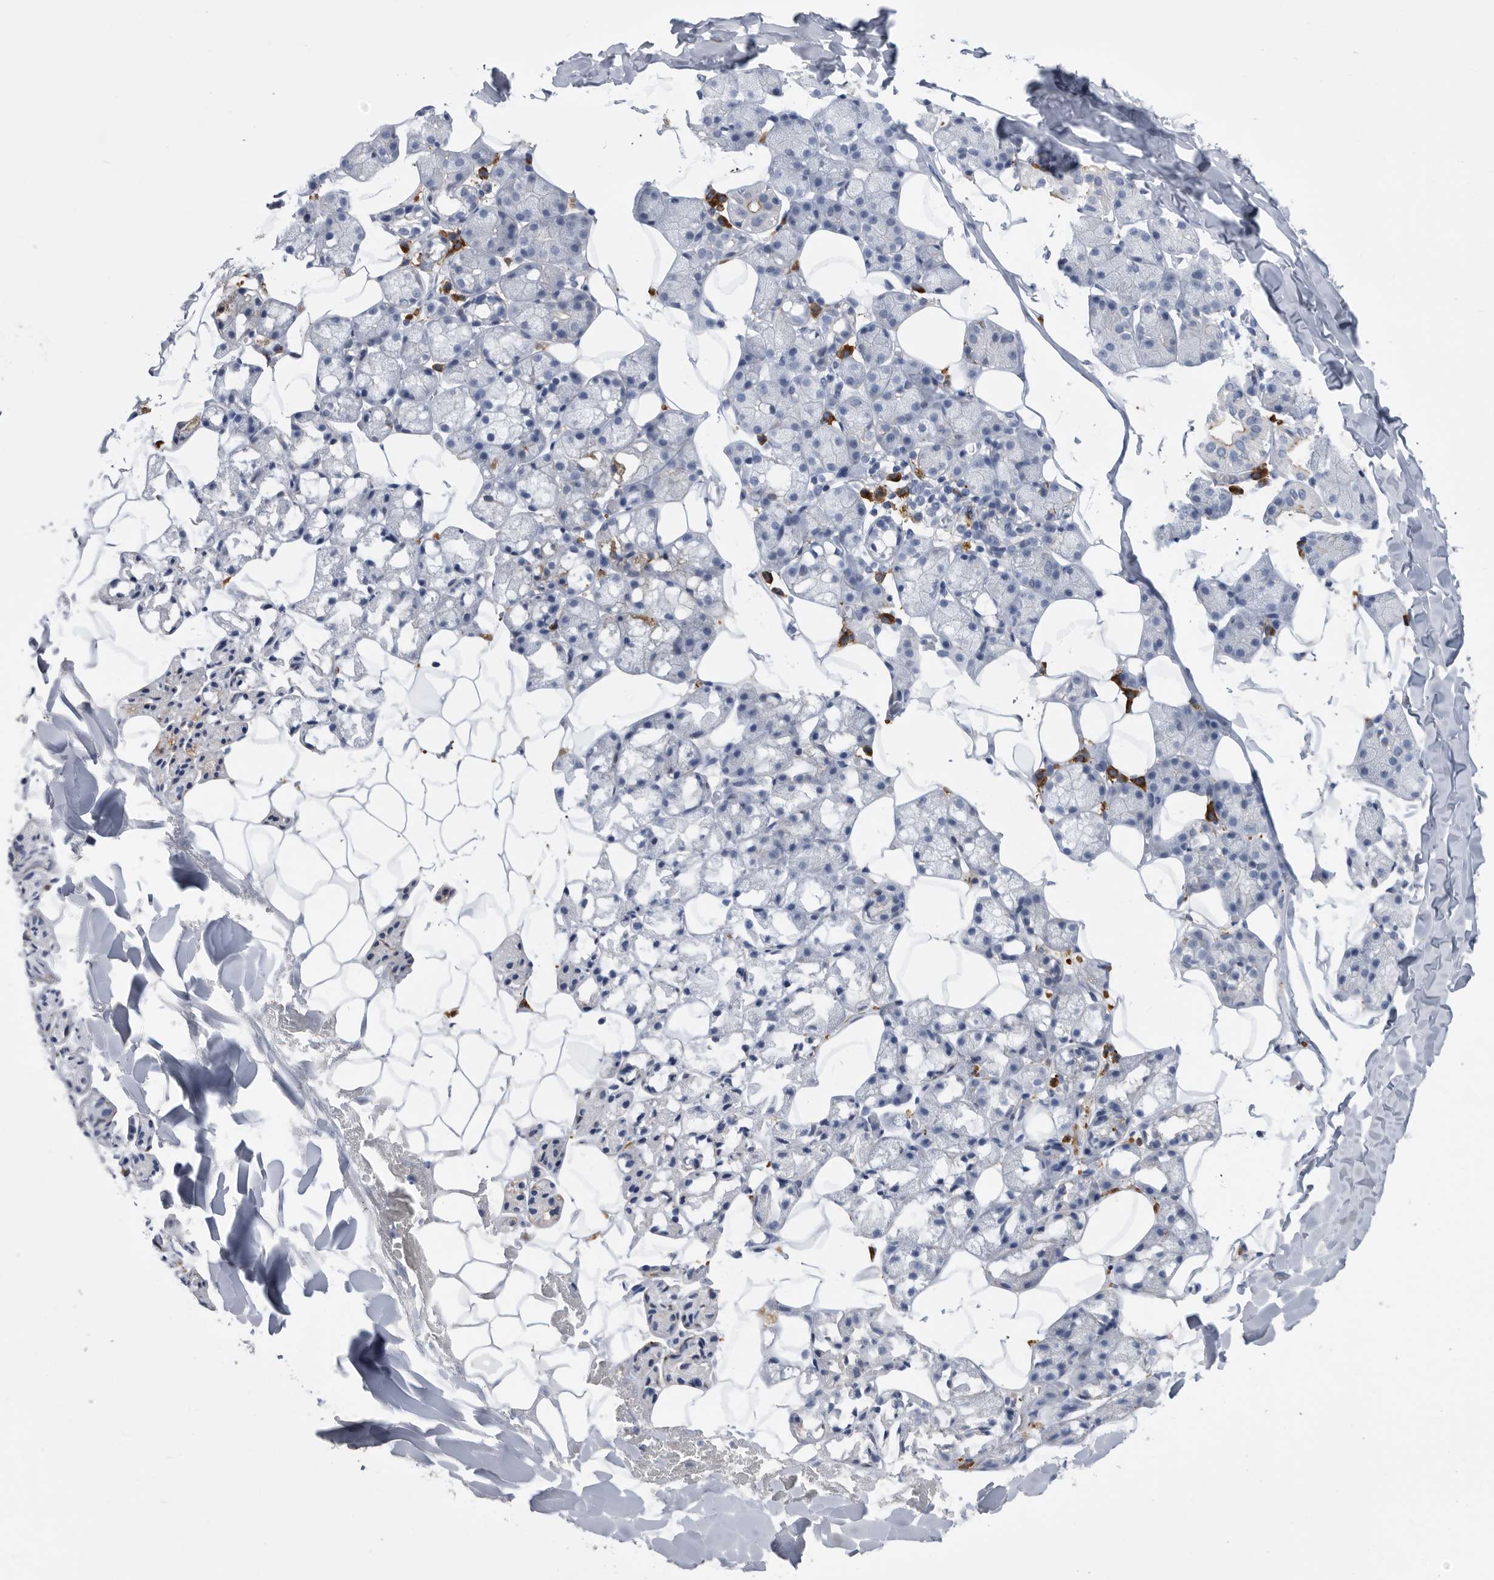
{"staining": {"intensity": "negative", "quantity": "none", "location": "none"}, "tissue": "salivary gland", "cell_type": "Glandular cells", "image_type": "normal", "snomed": [{"axis": "morphology", "description": "Normal tissue, NOS"}, {"axis": "topography", "description": "Salivary gland"}], "caption": "The image displays no staining of glandular cells in benign salivary gland. (DAB (3,3'-diaminobenzidine) immunohistochemistry (IHC) with hematoxylin counter stain).", "gene": "BTBD6", "patient": {"sex": "female", "age": 33}}